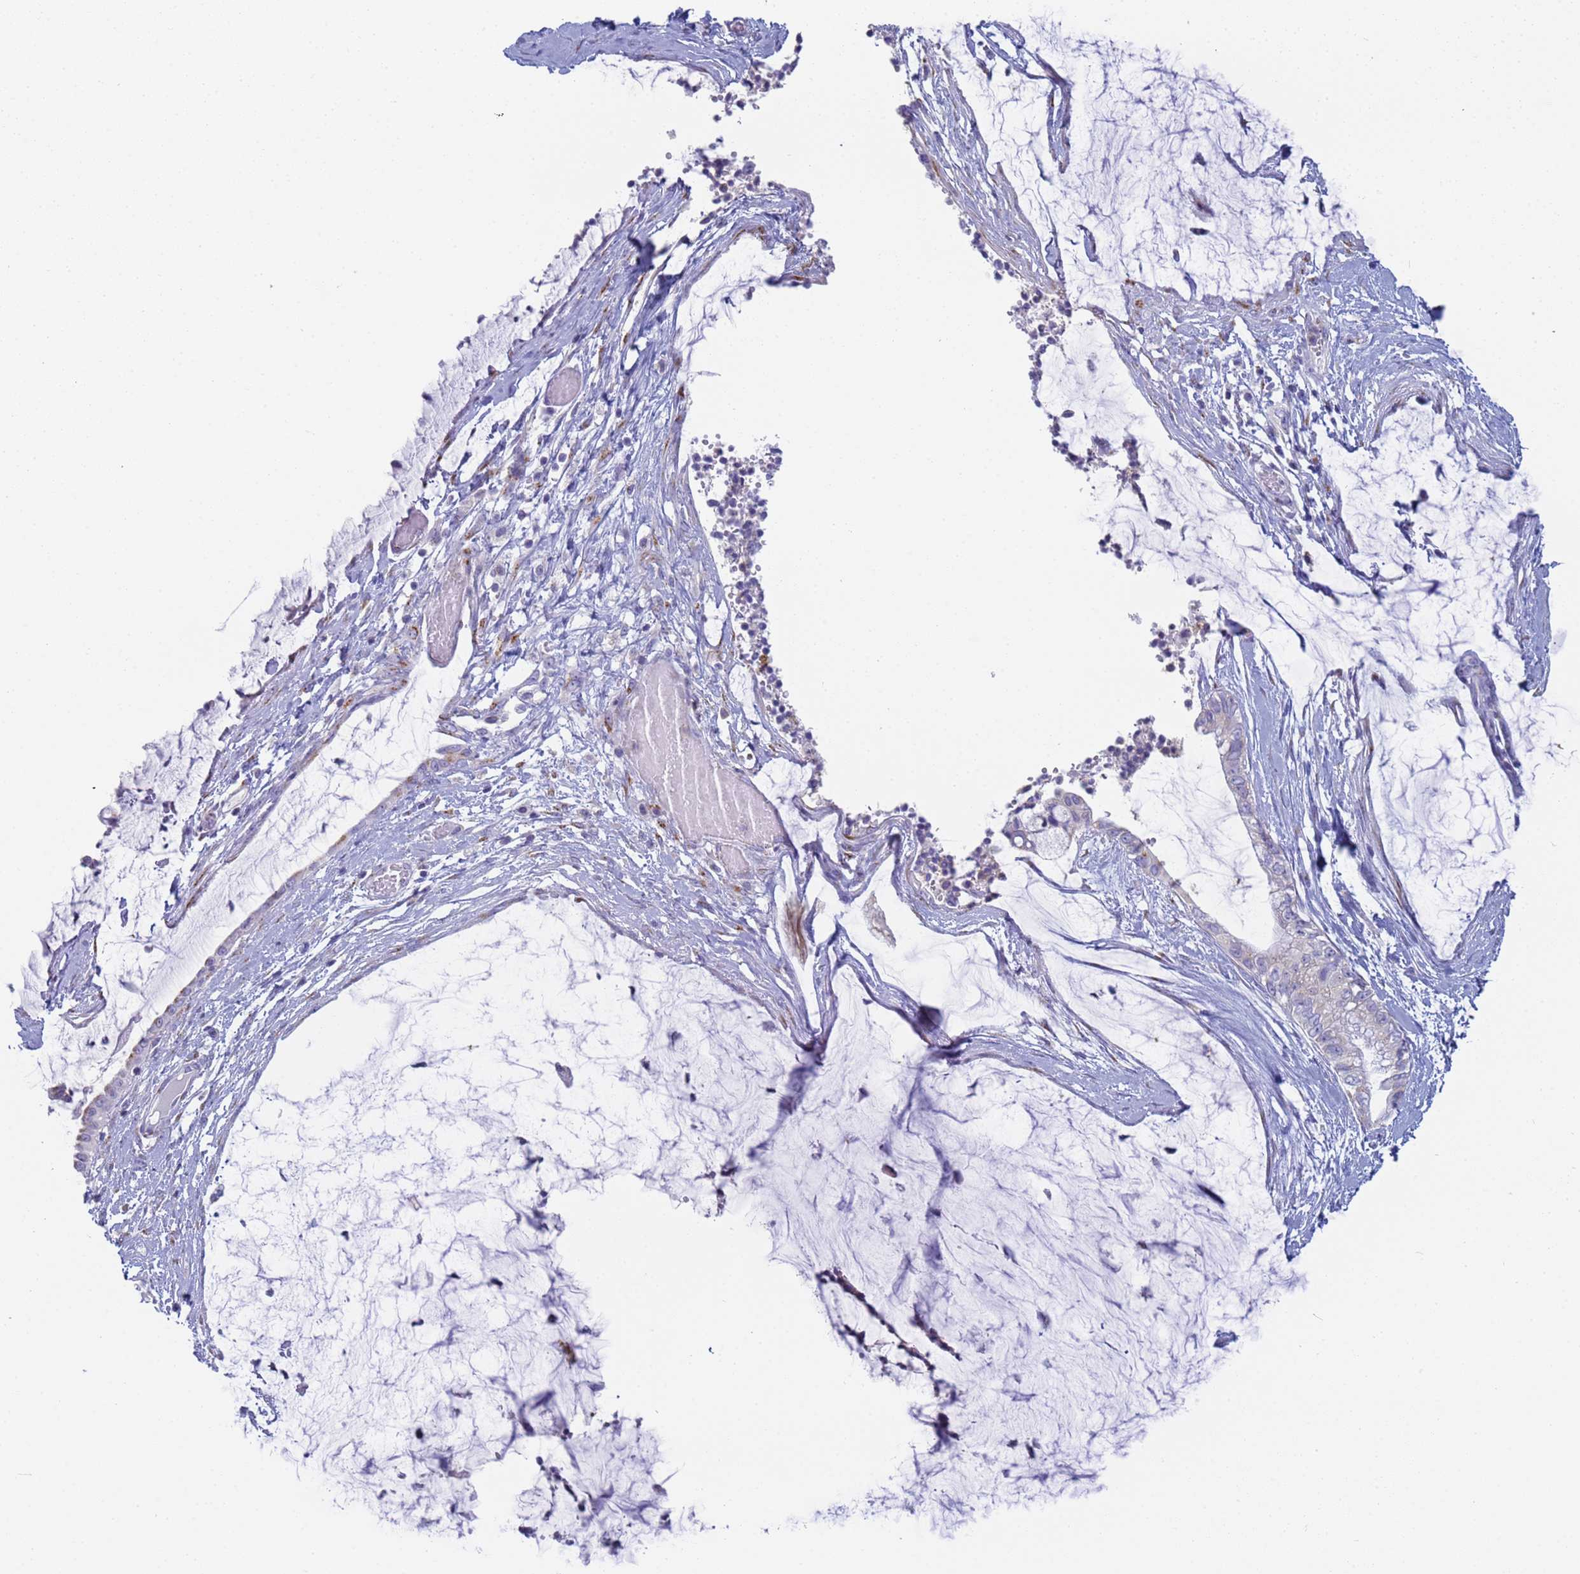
{"staining": {"intensity": "negative", "quantity": "none", "location": "none"}, "tissue": "ovarian cancer", "cell_type": "Tumor cells", "image_type": "cancer", "snomed": [{"axis": "morphology", "description": "Cystadenocarcinoma, mucinous, NOS"}, {"axis": "topography", "description": "Ovary"}], "caption": "Immunohistochemistry histopathology image of ovarian cancer stained for a protein (brown), which reveals no positivity in tumor cells. (Brightfield microscopy of DAB (3,3'-diaminobenzidine) immunohistochemistry at high magnification).", "gene": "CR1", "patient": {"sex": "female", "age": 39}}